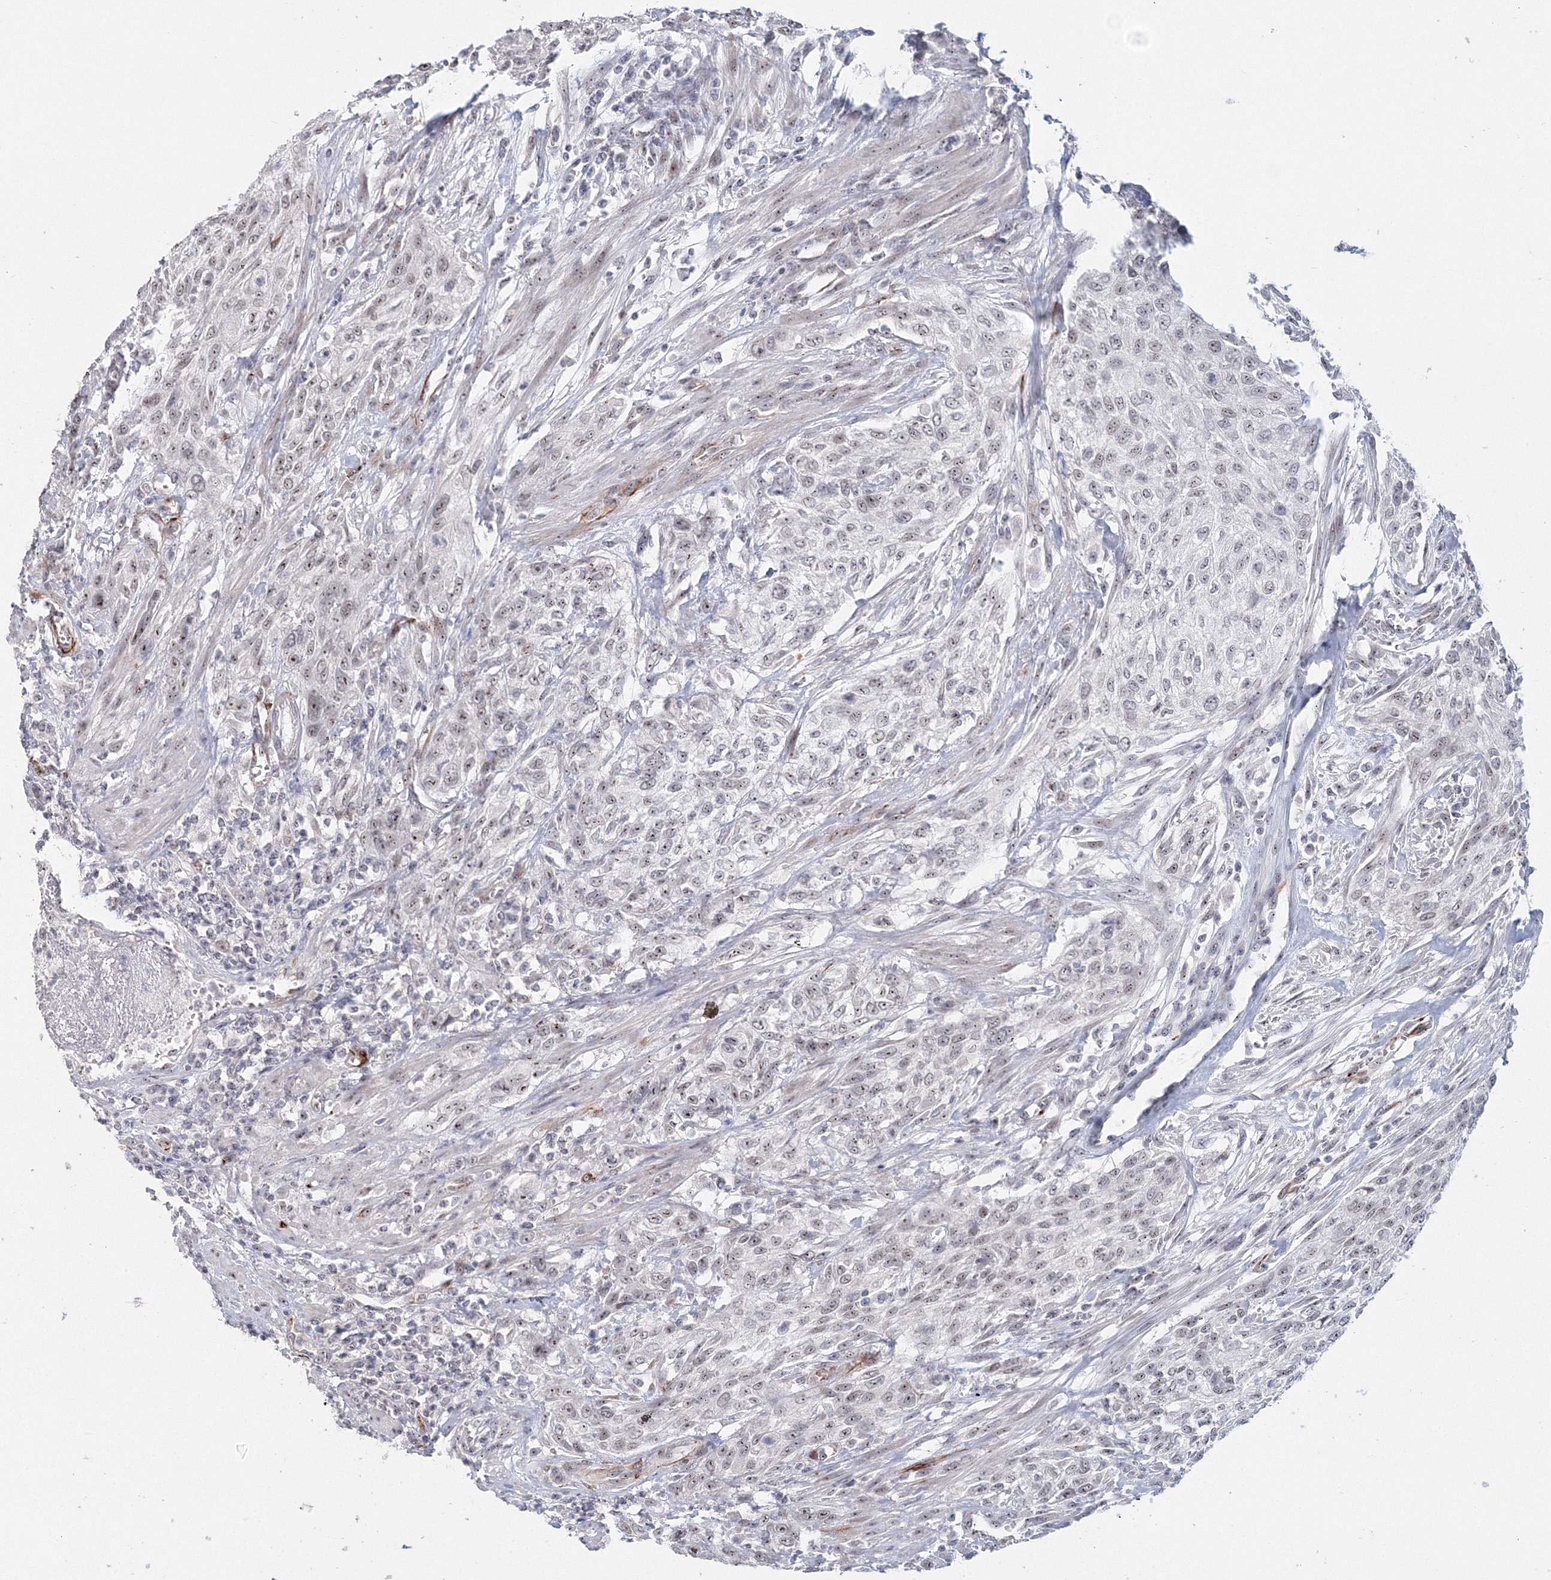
{"staining": {"intensity": "weak", "quantity": "25%-75%", "location": "nuclear"}, "tissue": "urothelial cancer", "cell_type": "Tumor cells", "image_type": "cancer", "snomed": [{"axis": "morphology", "description": "Urothelial carcinoma, High grade"}, {"axis": "topography", "description": "Urinary bladder"}], "caption": "Immunohistochemical staining of human urothelial carcinoma (high-grade) reveals low levels of weak nuclear expression in about 25%-75% of tumor cells.", "gene": "SIRT7", "patient": {"sex": "male", "age": 35}}